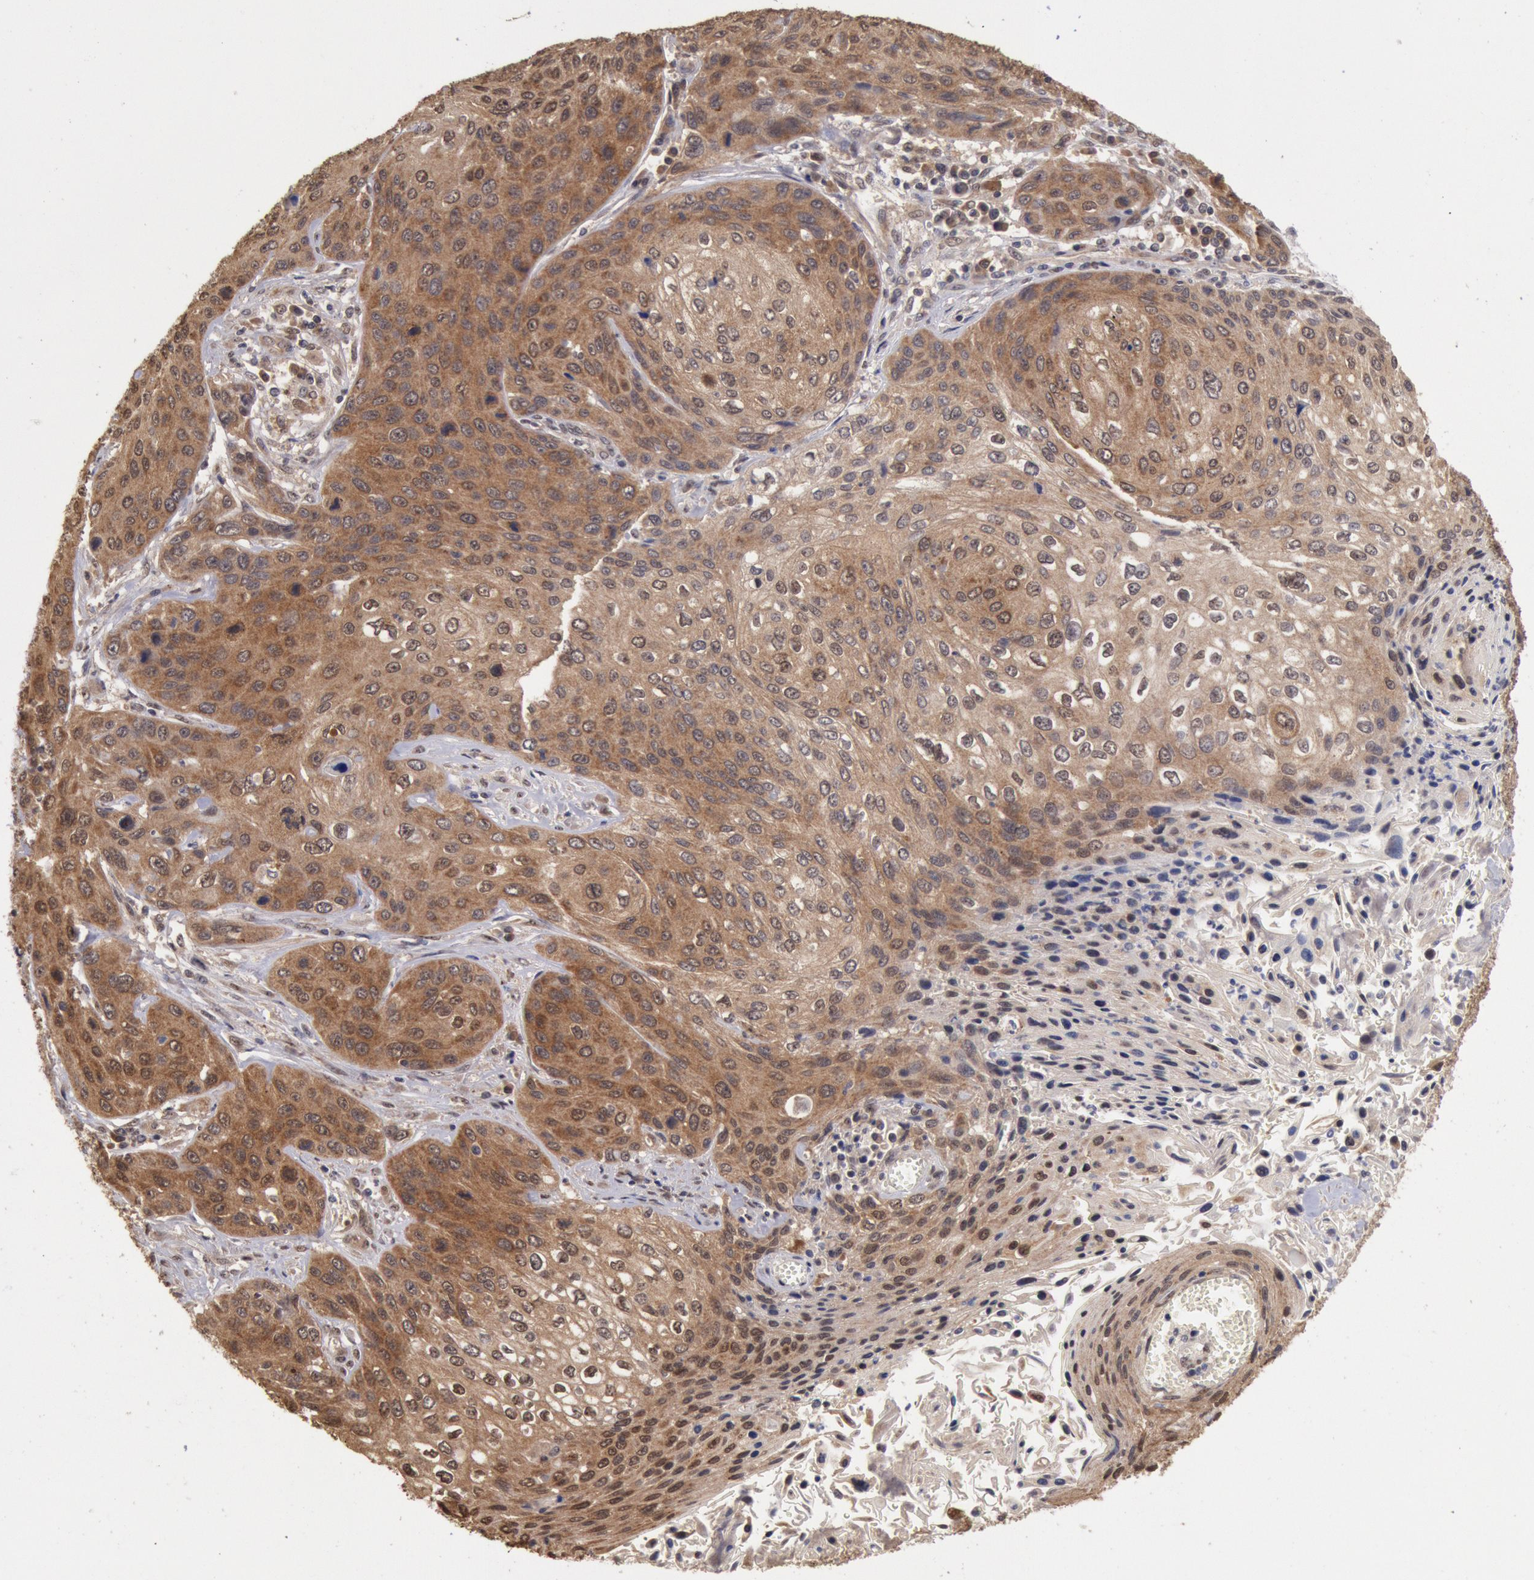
{"staining": {"intensity": "strong", "quantity": ">75%", "location": "cytoplasmic/membranous"}, "tissue": "cervical cancer", "cell_type": "Tumor cells", "image_type": "cancer", "snomed": [{"axis": "morphology", "description": "Squamous cell carcinoma, NOS"}, {"axis": "topography", "description": "Cervix"}], "caption": "This is an image of IHC staining of cervical cancer (squamous cell carcinoma), which shows strong staining in the cytoplasmic/membranous of tumor cells.", "gene": "STX17", "patient": {"sex": "female", "age": 32}}